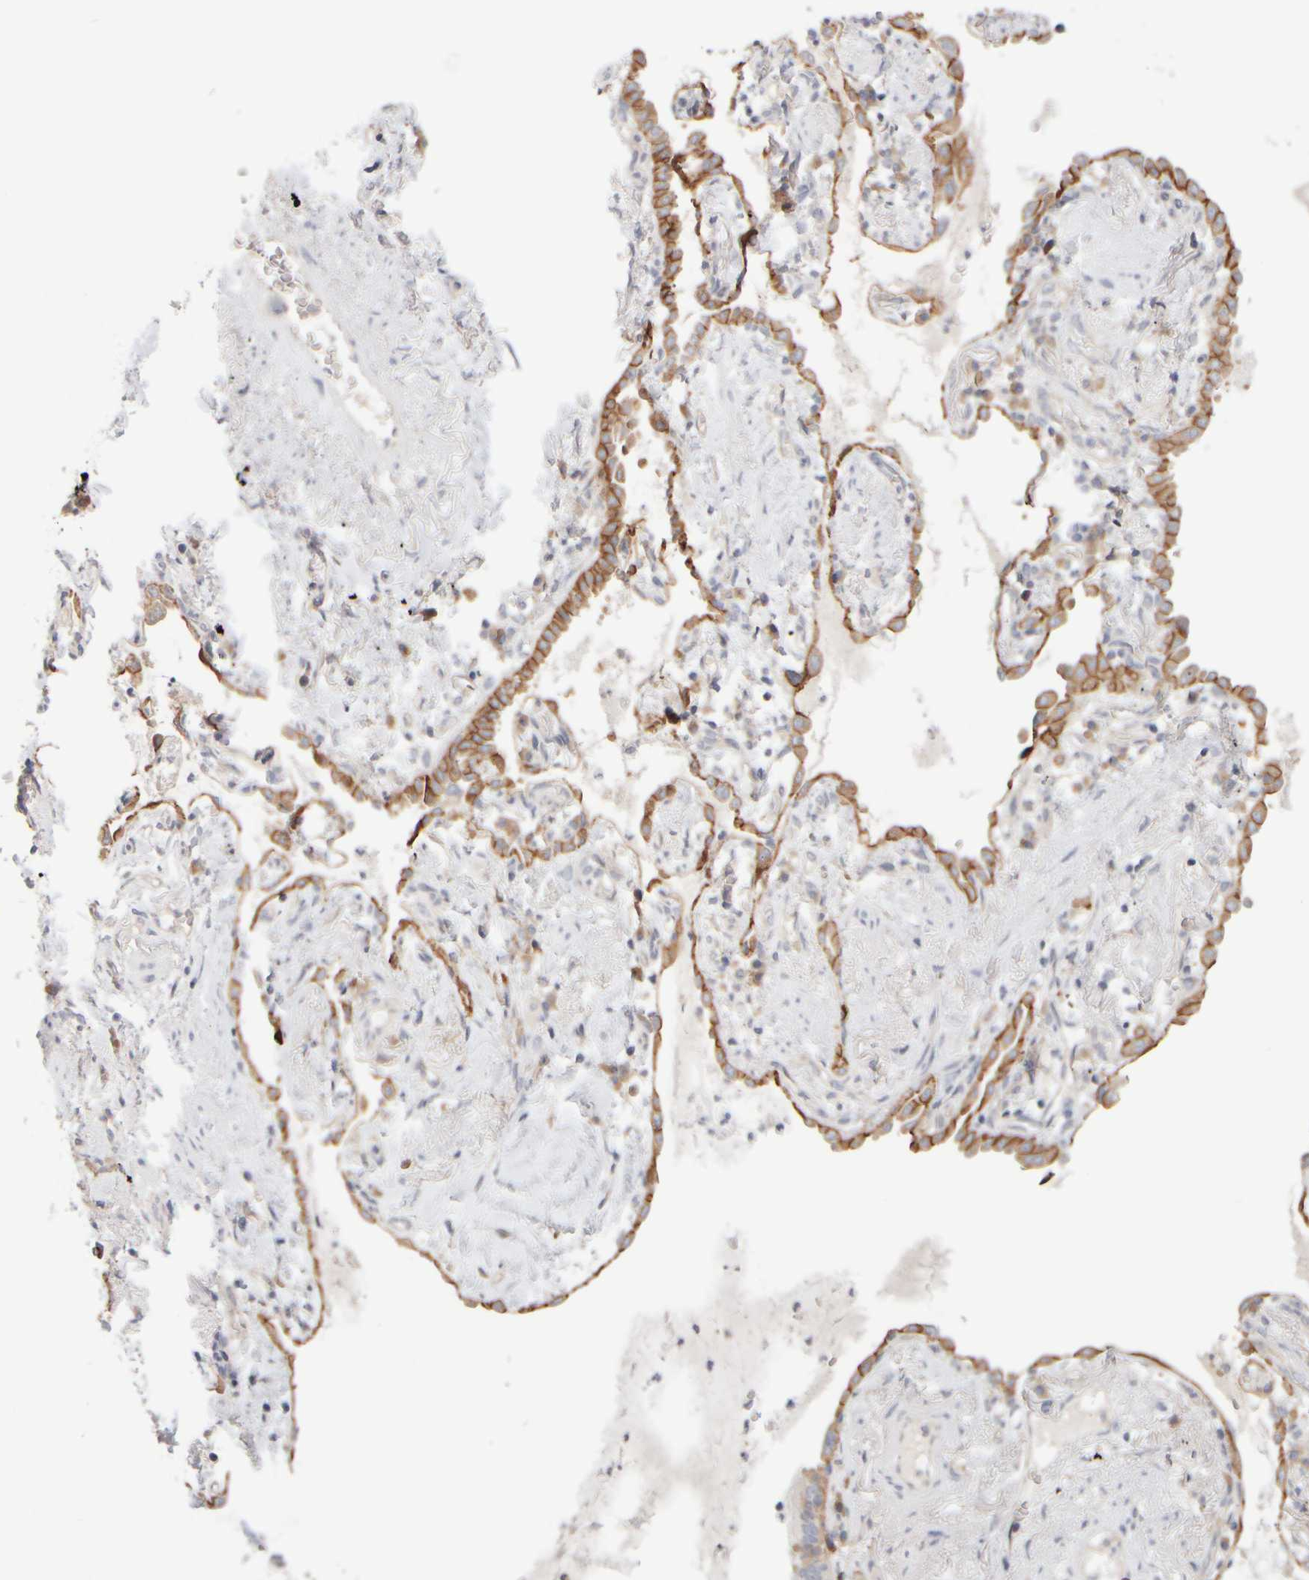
{"staining": {"intensity": "negative", "quantity": "none", "location": "none"}, "tissue": "lung cancer", "cell_type": "Tumor cells", "image_type": "cancer", "snomed": [{"axis": "morphology", "description": "Adenocarcinoma, NOS"}, {"axis": "topography", "description": "Lung"}], "caption": "Adenocarcinoma (lung) stained for a protein using immunohistochemistry (IHC) demonstrates no staining tumor cells.", "gene": "GOPC", "patient": {"sex": "female", "age": 70}}